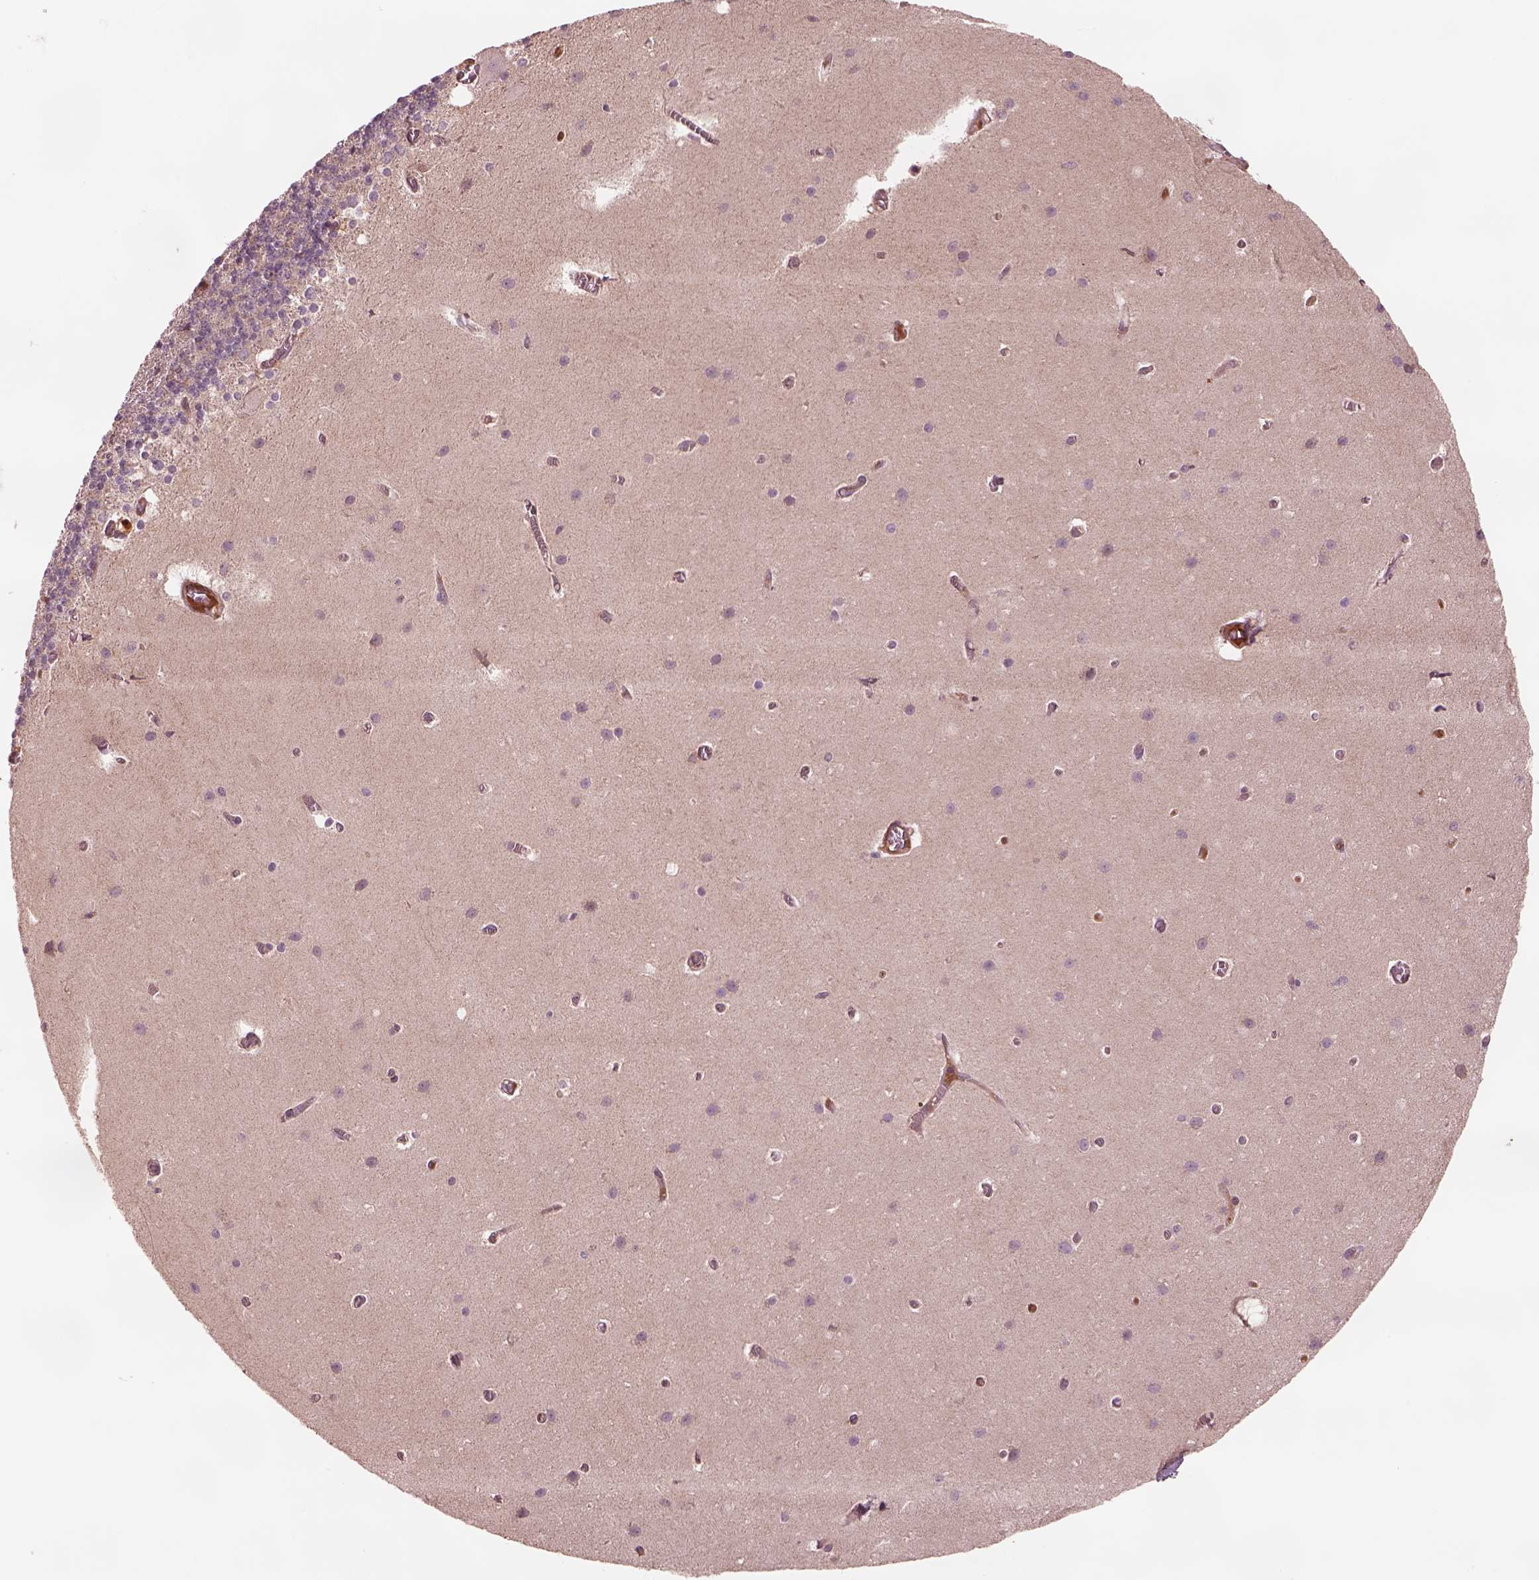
{"staining": {"intensity": "negative", "quantity": "none", "location": "none"}, "tissue": "cerebellum", "cell_type": "Cells in granular layer", "image_type": "normal", "snomed": [{"axis": "morphology", "description": "Normal tissue, NOS"}, {"axis": "topography", "description": "Cerebellum"}], "caption": "High power microscopy photomicrograph of an immunohistochemistry image of benign cerebellum, revealing no significant staining in cells in granular layer.", "gene": "ASCC2", "patient": {"sex": "male", "age": 70}}